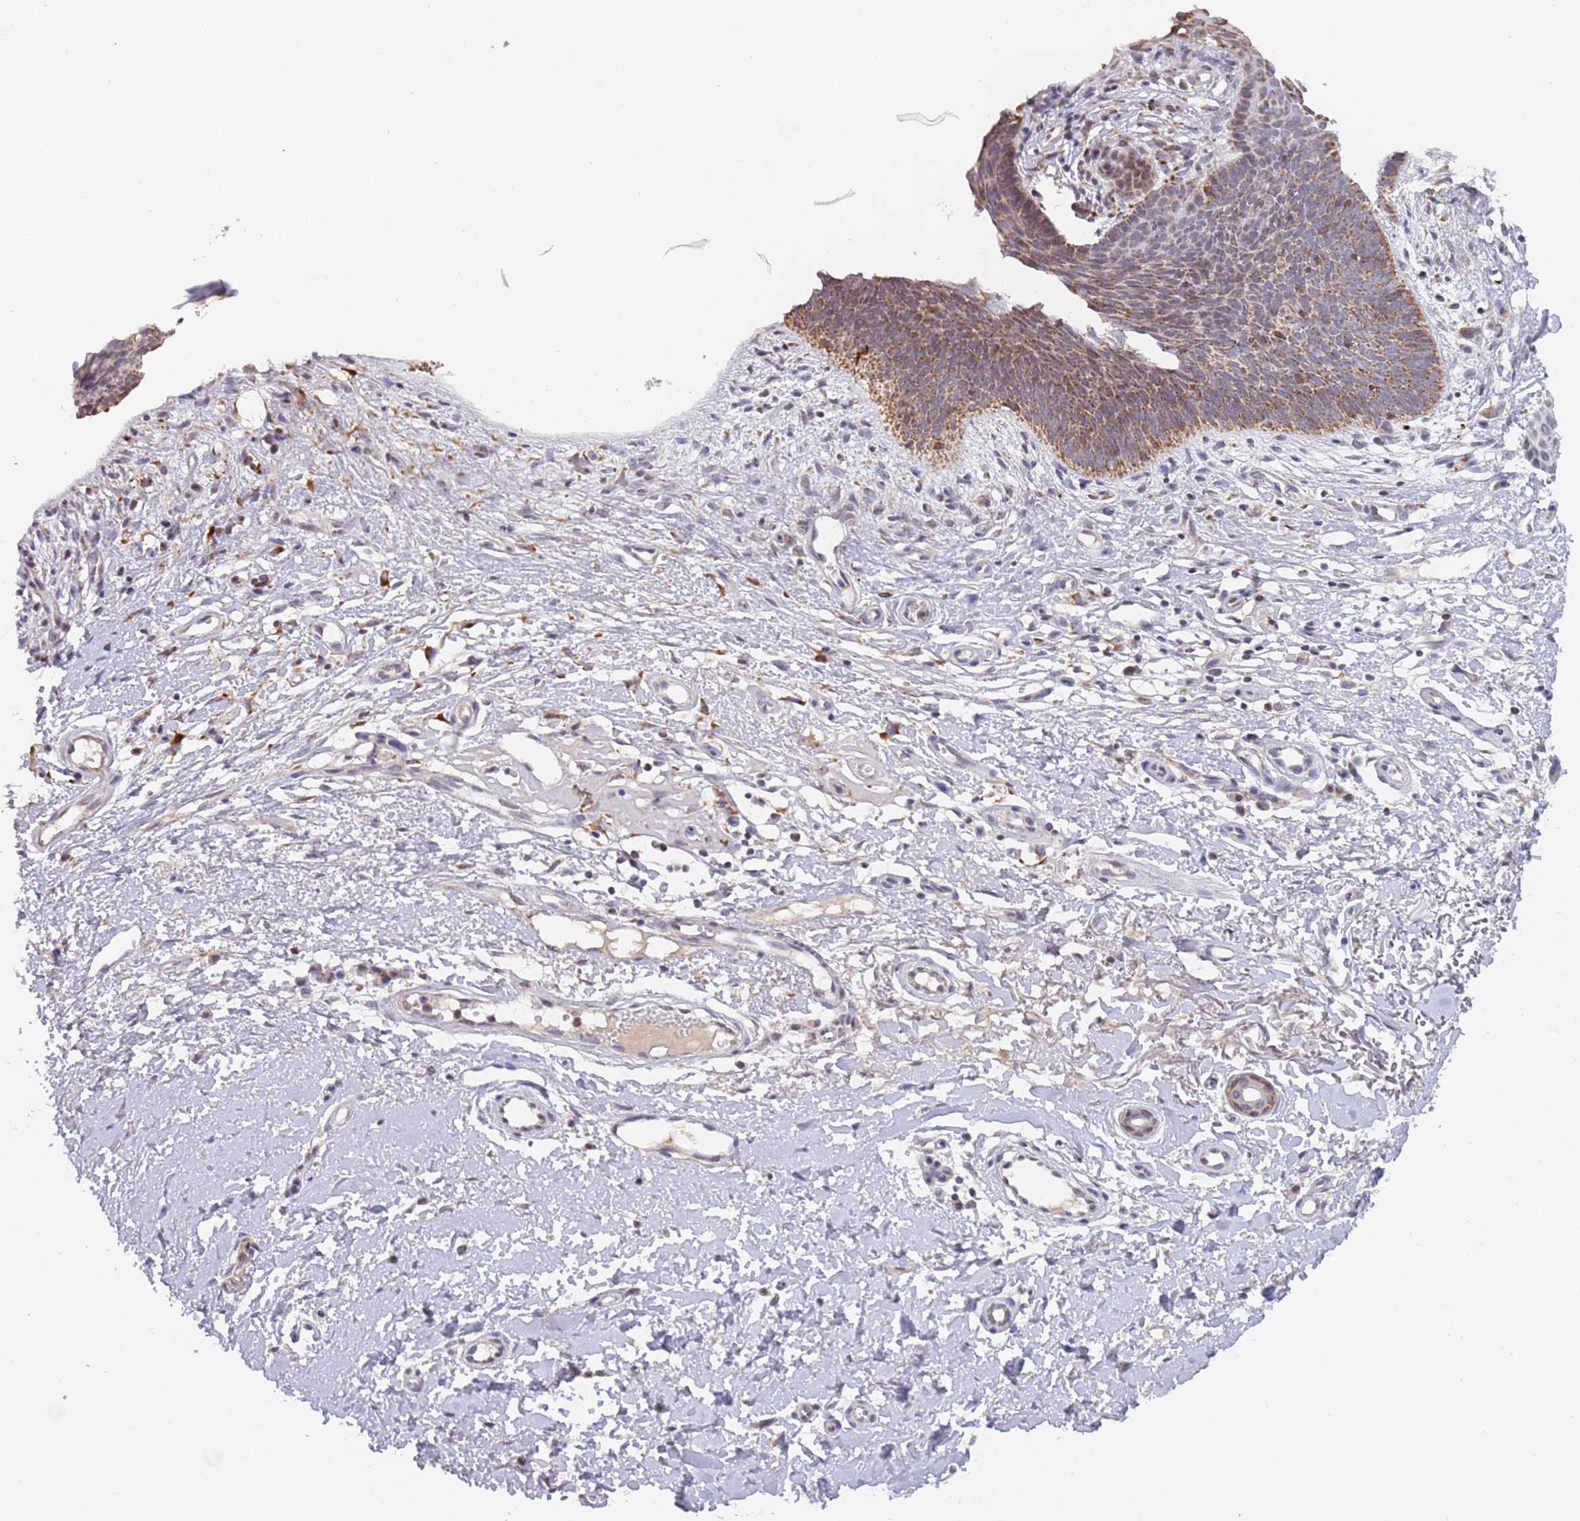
{"staining": {"intensity": "moderate", "quantity": ">75%", "location": "cytoplasmic/membranous"}, "tissue": "skin cancer", "cell_type": "Tumor cells", "image_type": "cancer", "snomed": [{"axis": "morphology", "description": "Basal cell carcinoma"}, {"axis": "topography", "description": "Skin"}], "caption": "Immunohistochemical staining of human skin basal cell carcinoma reveals medium levels of moderate cytoplasmic/membranous staining in approximately >75% of tumor cells.", "gene": "TIMM13", "patient": {"sex": "male", "age": 78}}